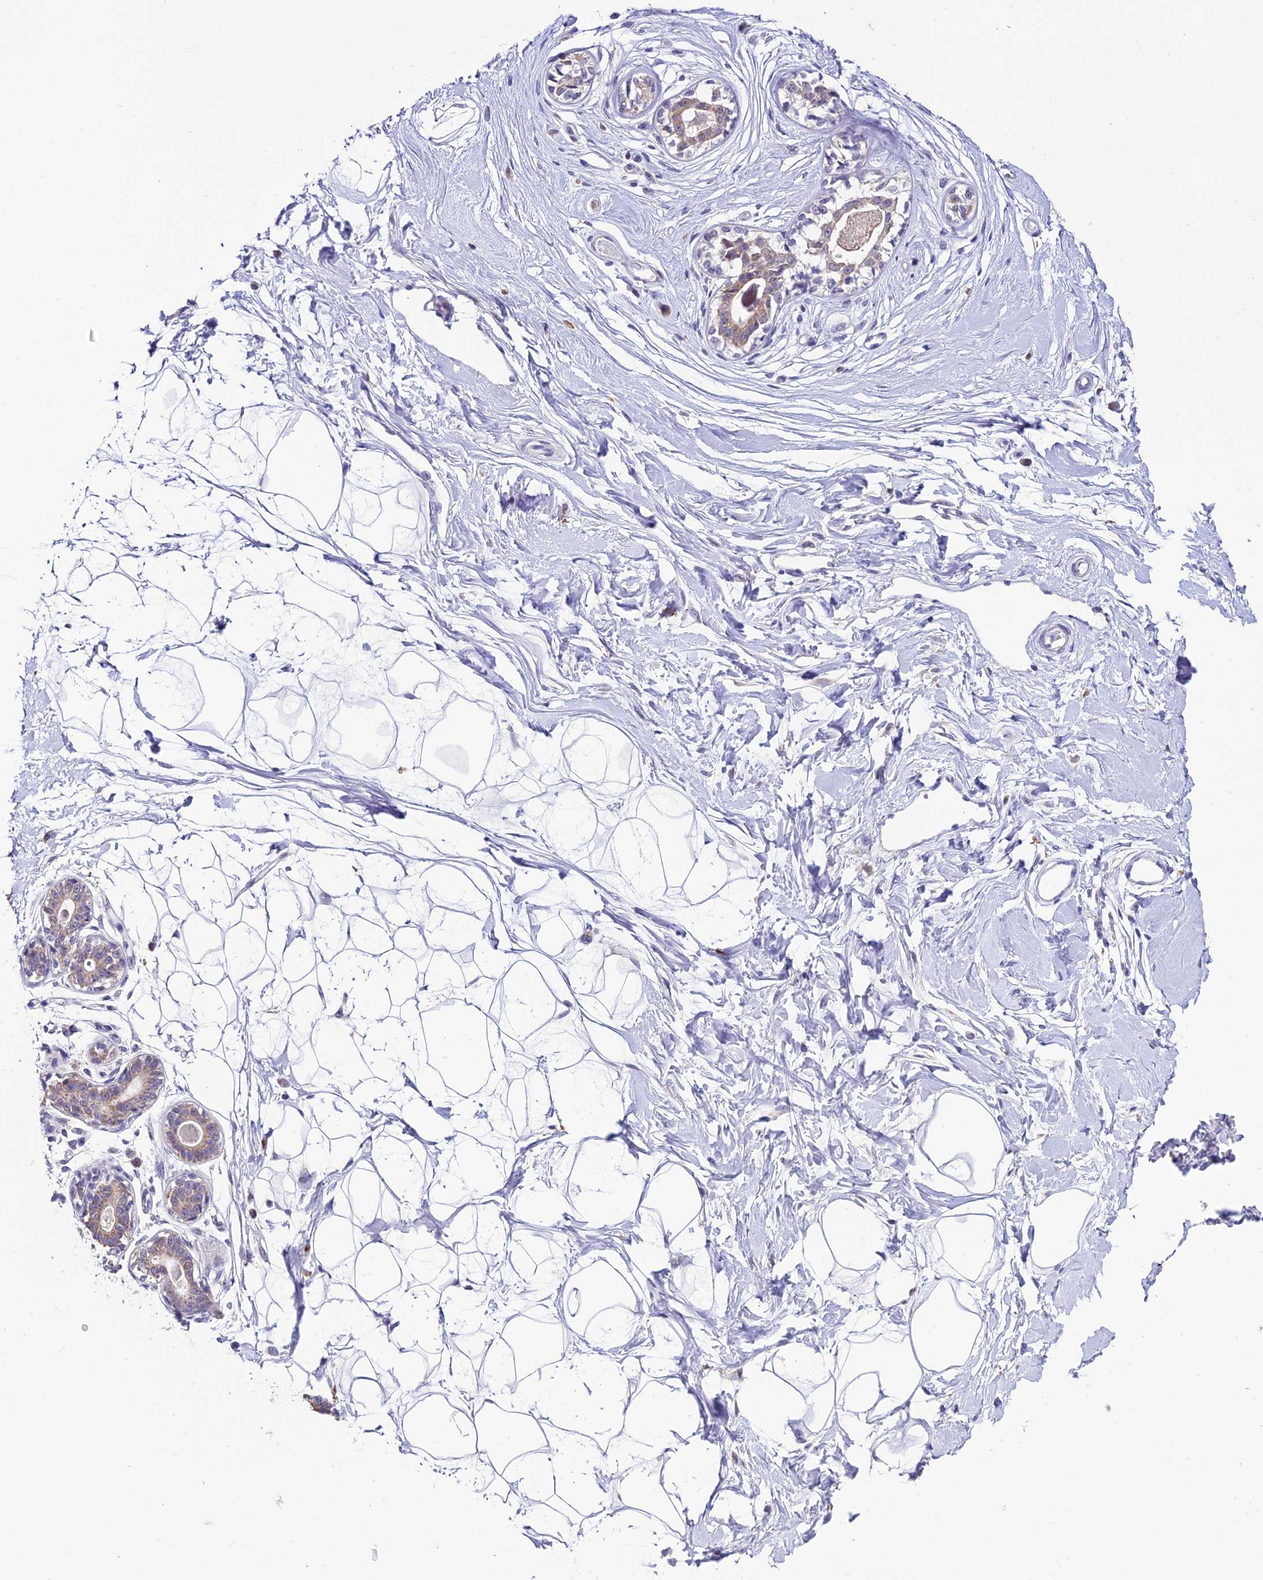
{"staining": {"intensity": "negative", "quantity": "none", "location": "none"}, "tissue": "breast", "cell_type": "Adipocytes", "image_type": "normal", "snomed": [{"axis": "morphology", "description": "Normal tissue, NOS"}, {"axis": "topography", "description": "Breast"}], "caption": "The photomicrograph exhibits no staining of adipocytes in unremarkable breast.", "gene": "SLC10A1", "patient": {"sex": "female", "age": 45}}